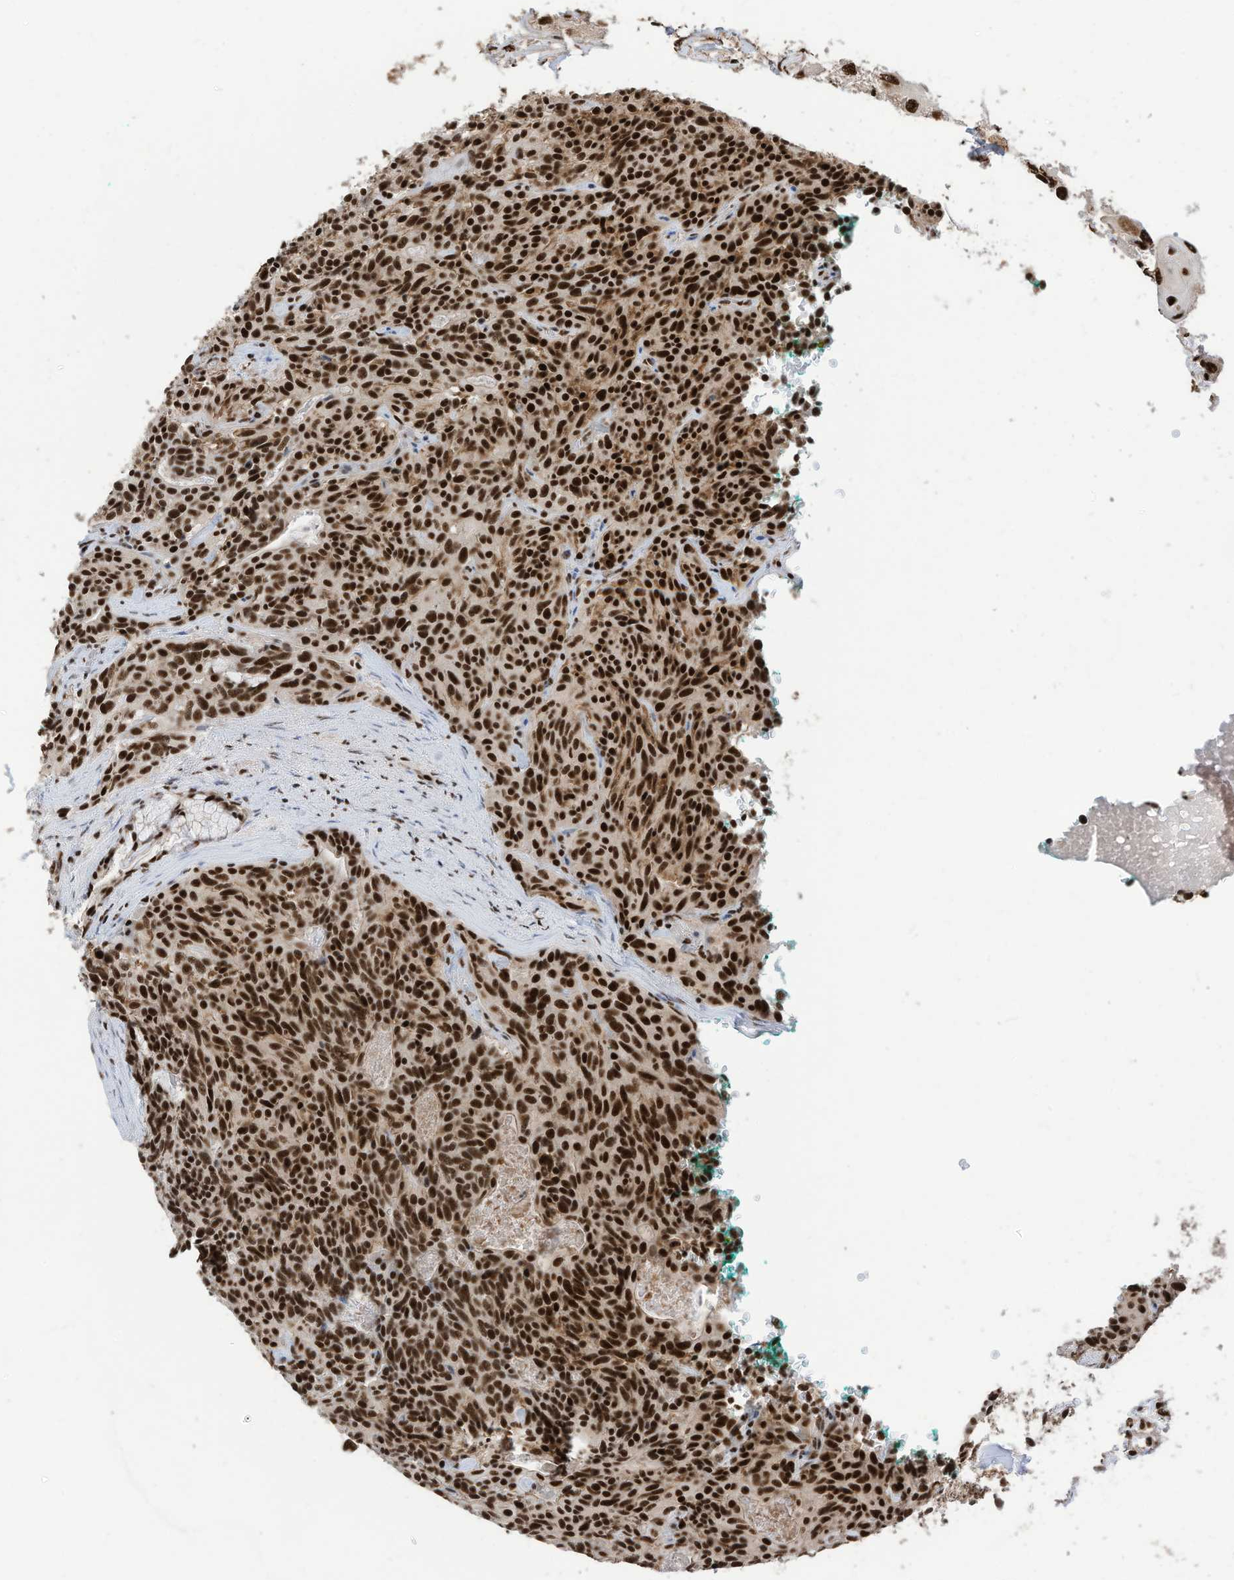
{"staining": {"intensity": "strong", "quantity": ">75%", "location": "nuclear"}, "tissue": "carcinoid", "cell_type": "Tumor cells", "image_type": "cancer", "snomed": [{"axis": "morphology", "description": "Carcinoid, malignant, NOS"}, {"axis": "topography", "description": "Lung"}], "caption": "Tumor cells exhibit high levels of strong nuclear staining in about >75% of cells in carcinoid.", "gene": "SF3A3", "patient": {"sex": "female", "age": 46}}